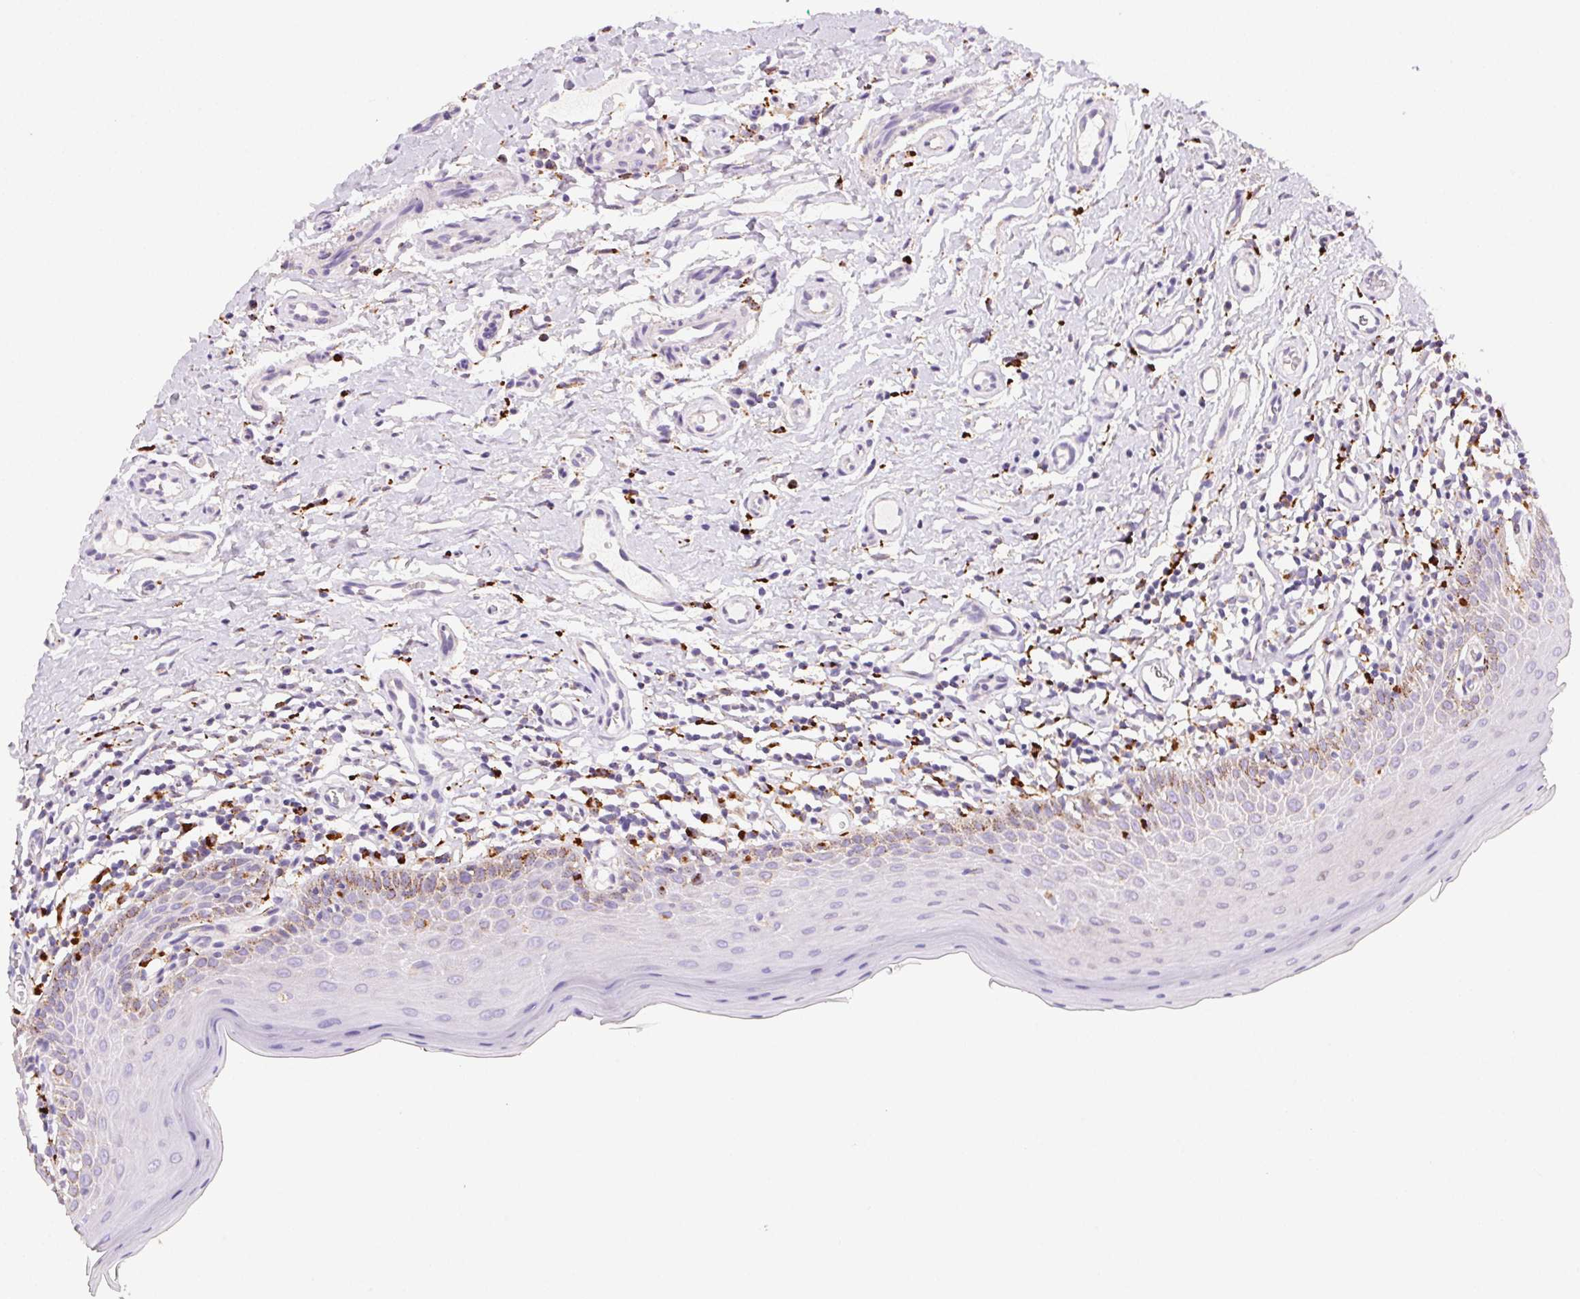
{"staining": {"intensity": "moderate", "quantity": "<25%", "location": "cytoplasmic/membranous"}, "tissue": "oral mucosa", "cell_type": "Squamous epithelial cells", "image_type": "normal", "snomed": [{"axis": "morphology", "description": "Normal tissue, NOS"}, {"axis": "topography", "description": "Oral tissue"}, {"axis": "topography", "description": "Tounge, NOS"}], "caption": "Approximately <25% of squamous epithelial cells in normal oral mucosa display moderate cytoplasmic/membranous protein positivity as visualized by brown immunohistochemical staining.", "gene": "SCPEP1", "patient": {"sex": "female", "age": 58}}